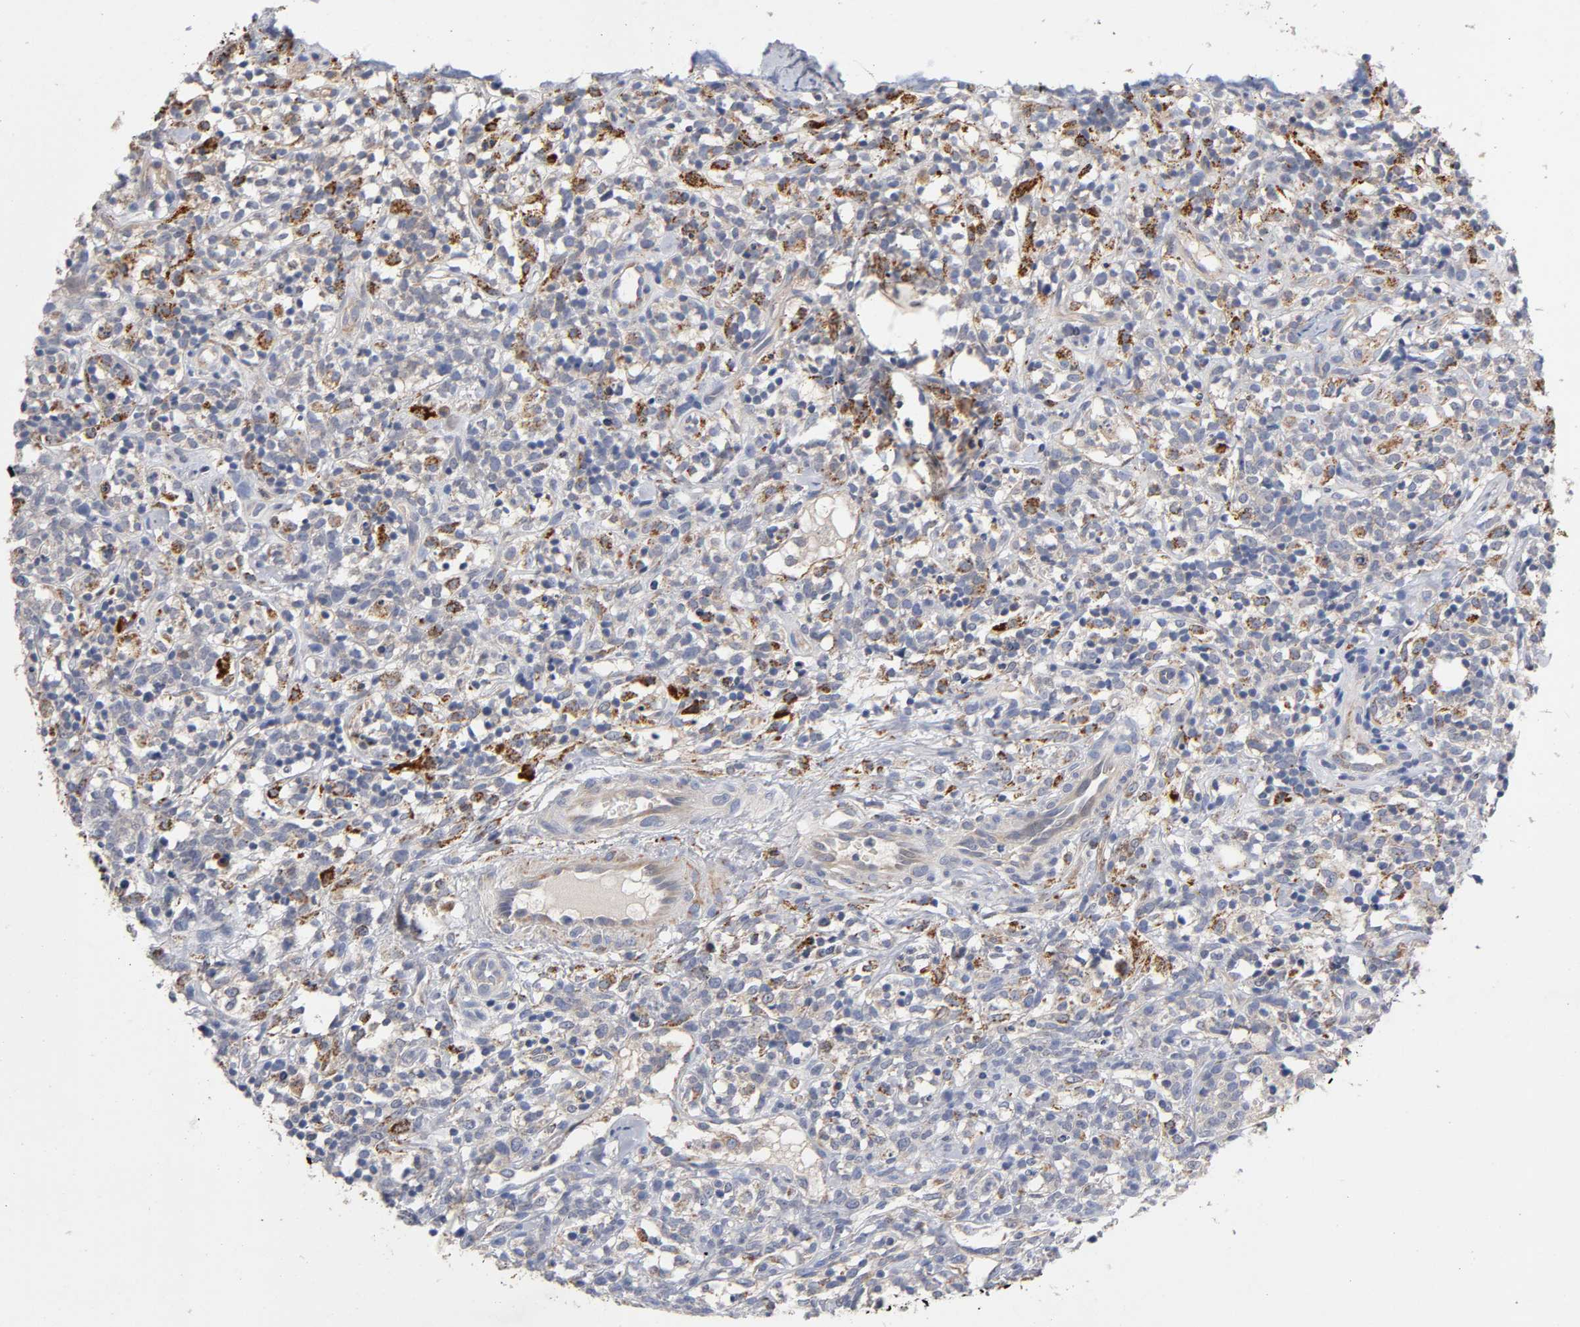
{"staining": {"intensity": "moderate", "quantity": "25%-75%", "location": "cytoplasmic/membranous"}, "tissue": "lymphoma", "cell_type": "Tumor cells", "image_type": "cancer", "snomed": [{"axis": "morphology", "description": "Malignant lymphoma, non-Hodgkin's type, High grade"}, {"axis": "topography", "description": "Lymph node"}], "caption": "Approximately 25%-75% of tumor cells in lymphoma show moderate cytoplasmic/membranous protein staining as visualized by brown immunohistochemical staining.", "gene": "ISG15", "patient": {"sex": "female", "age": 73}}